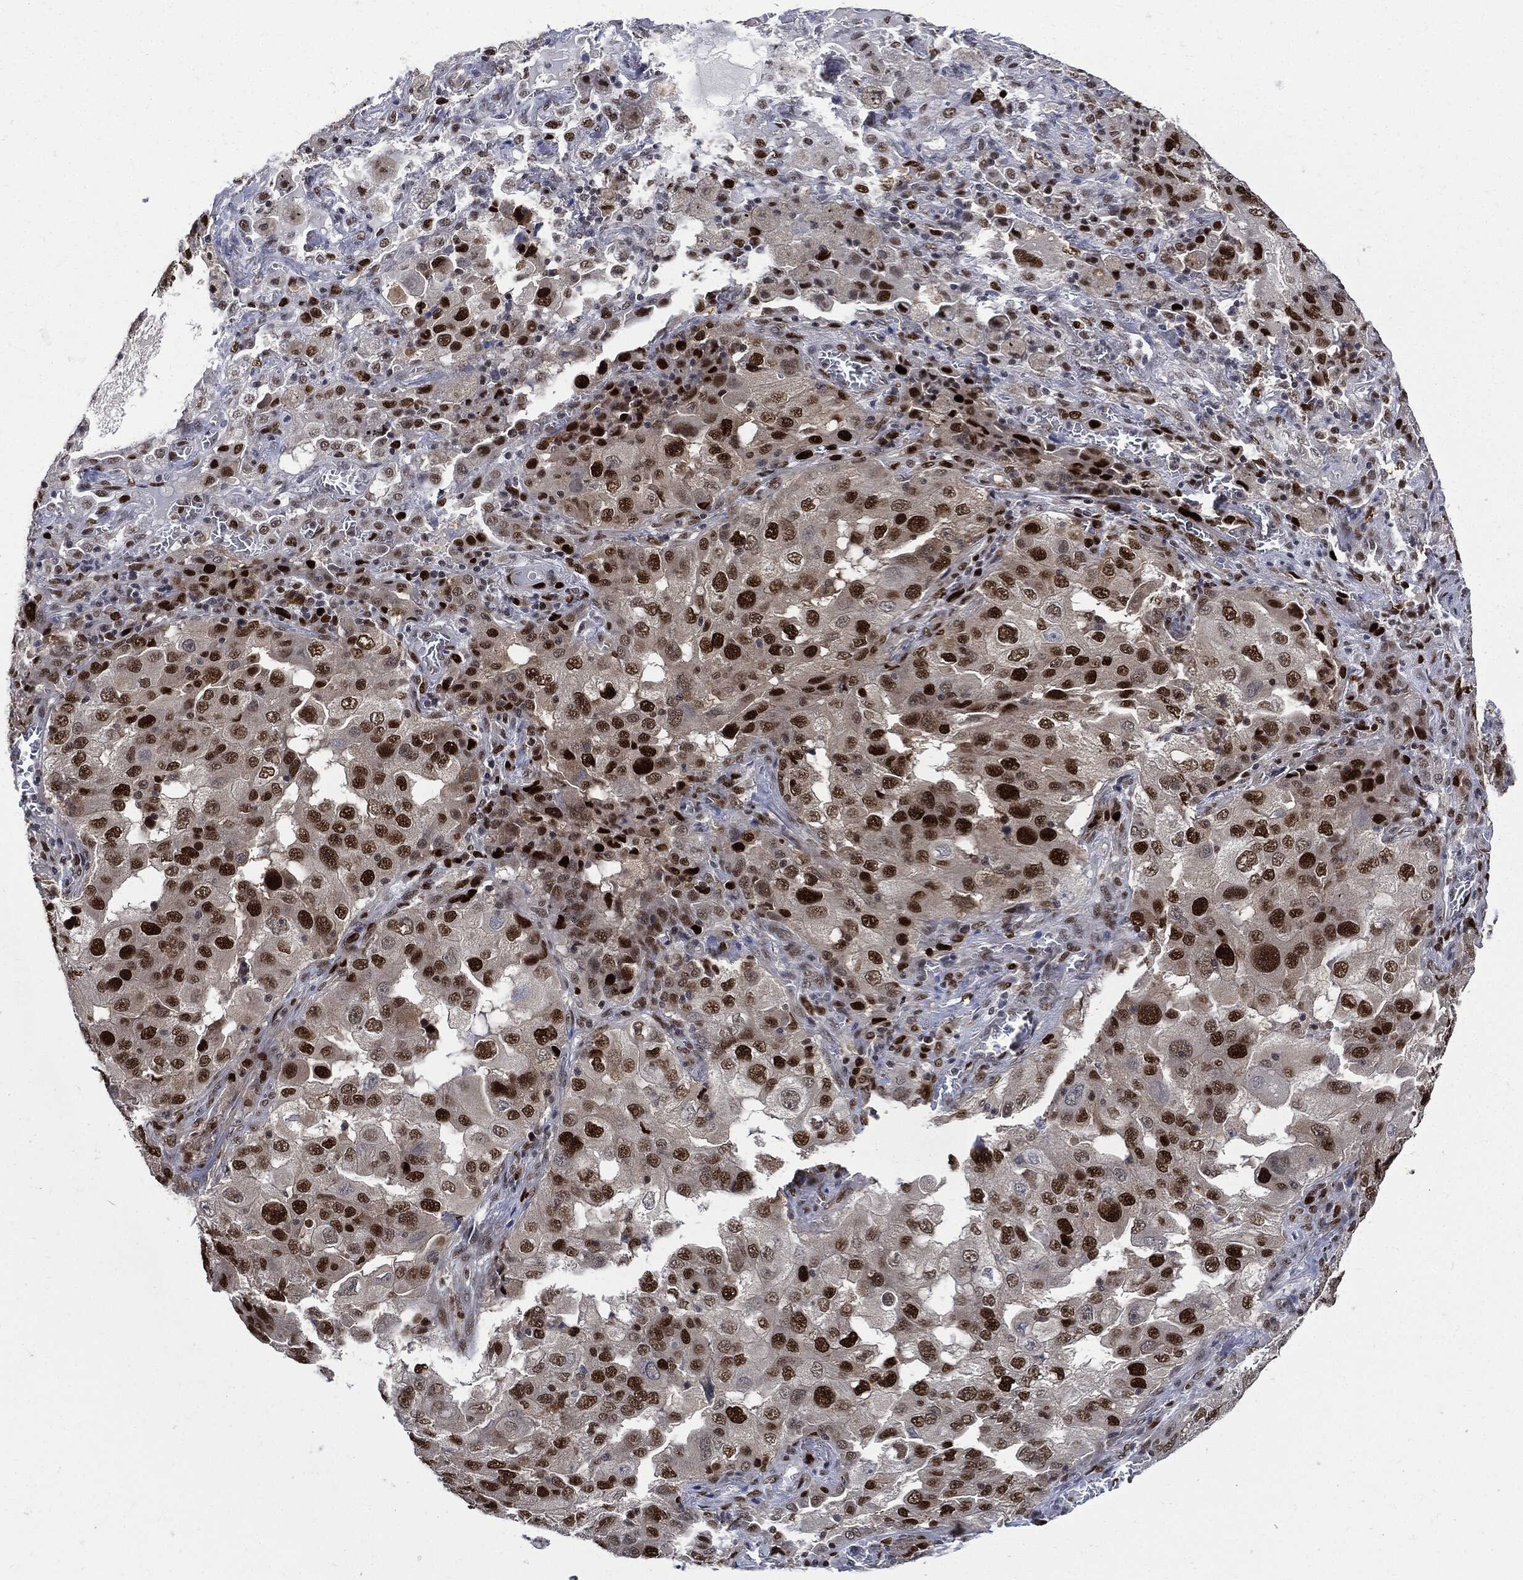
{"staining": {"intensity": "strong", "quantity": "25%-75%", "location": "nuclear"}, "tissue": "lung cancer", "cell_type": "Tumor cells", "image_type": "cancer", "snomed": [{"axis": "morphology", "description": "Adenocarcinoma, NOS"}, {"axis": "topography", "description": "Lung"}], "caption": "The histopathology image reveals staining of lung cancer, revealing strong nuclear protein staining (brown color) within tumor cells.", "gene": "PCNA", "patient": {"sex": "female", "age": 61}}